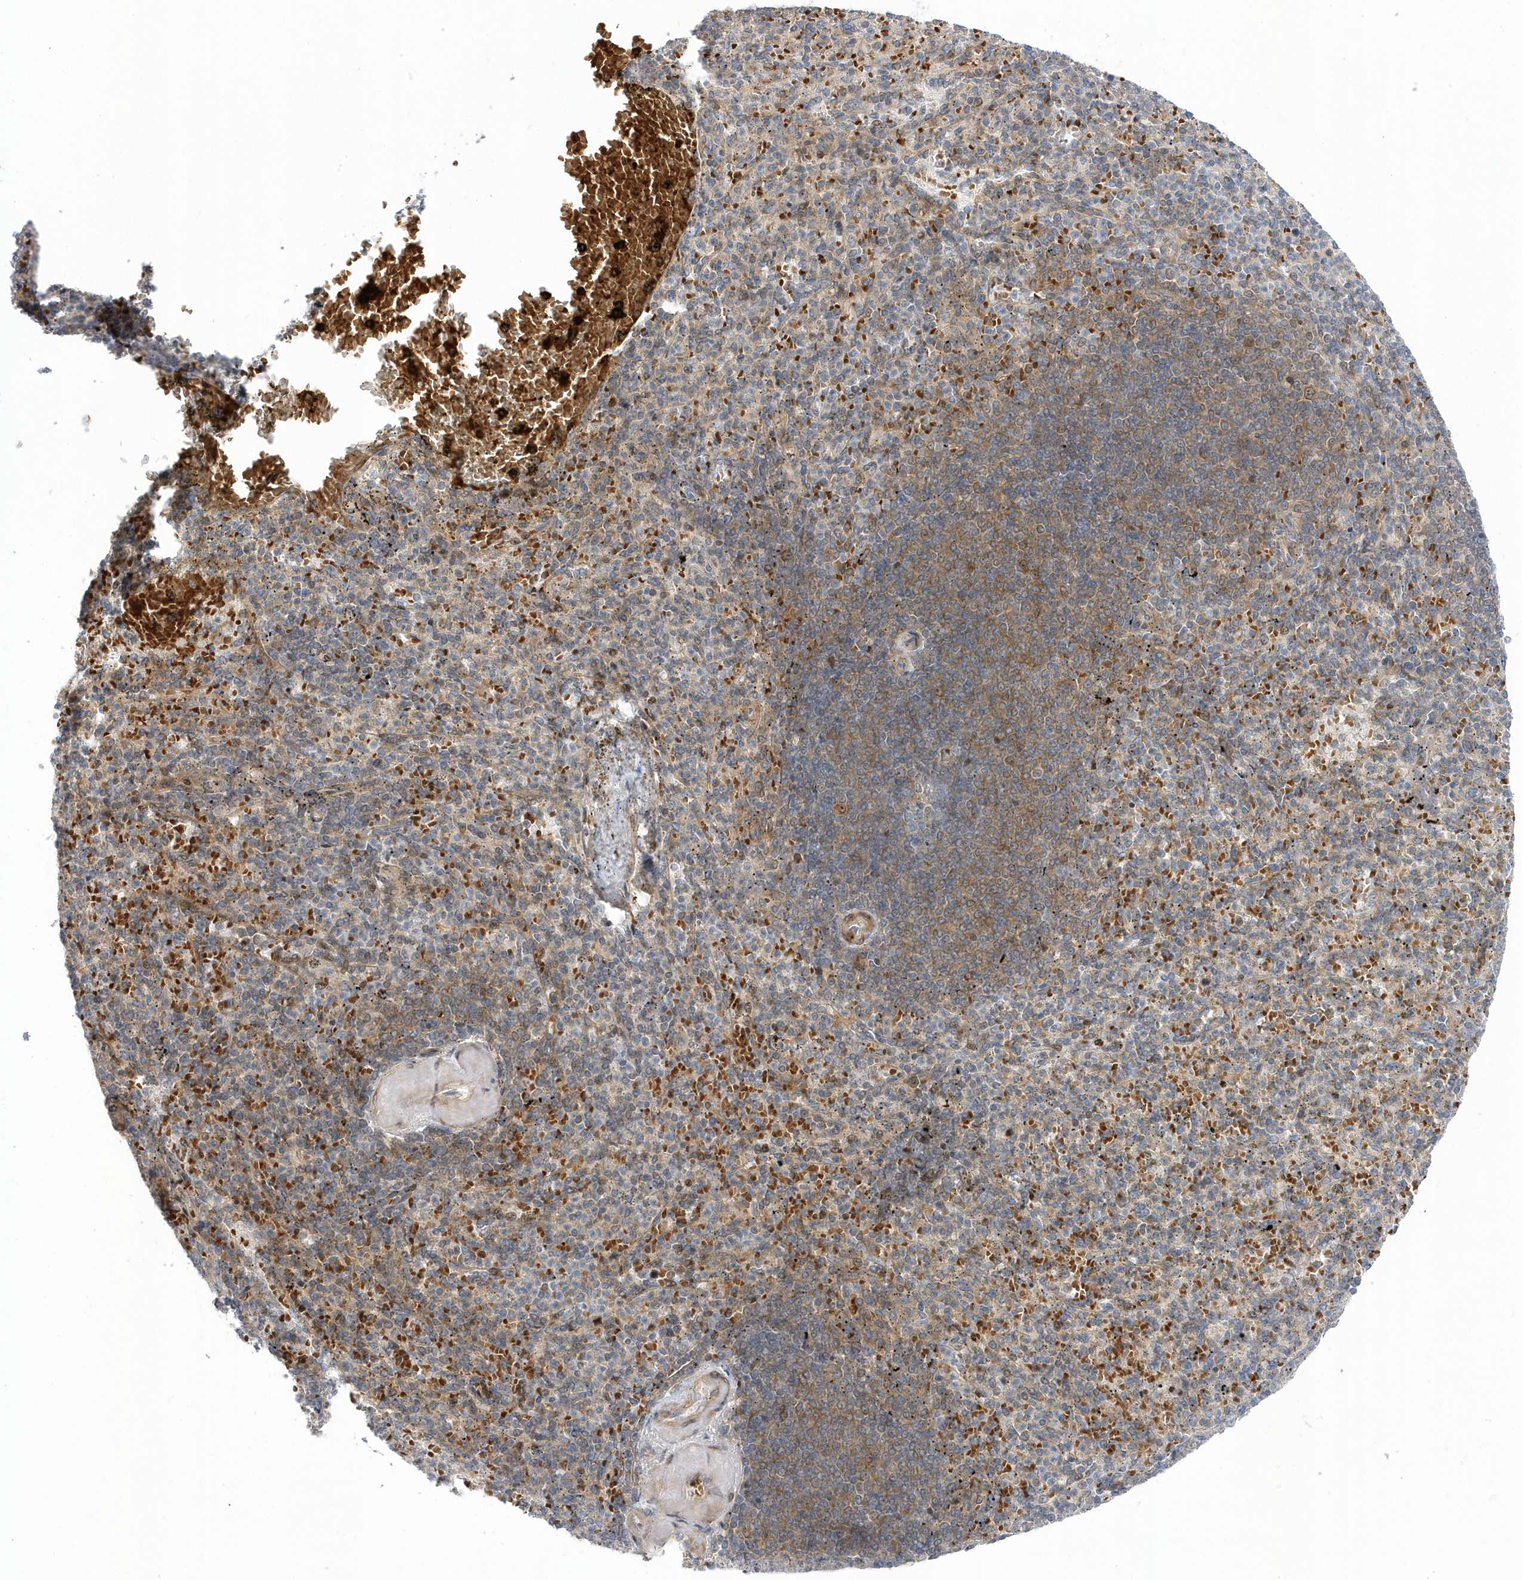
{"staining": {"intensity": "weak", "quantity": "<25%", "location": "cytoplasmic/membranous"}, "tissue": "spleen", "cell_type": "Cells in red pulp", "image_type": "normal", "snomed": [{"axis": "morphology", "description": "Normal tissue, NOS"}, {"axis": "topography", "description": "Spleen"}], "caption": "Immunohistochemistry (IHC) photomicrograph of unremarkable spleen: human spleen stained with DAB exhibits no significant protein positivity in cells in red pulp.", "gene": "MAP7D3", "patient": {"sex": "female", "age": 74}}